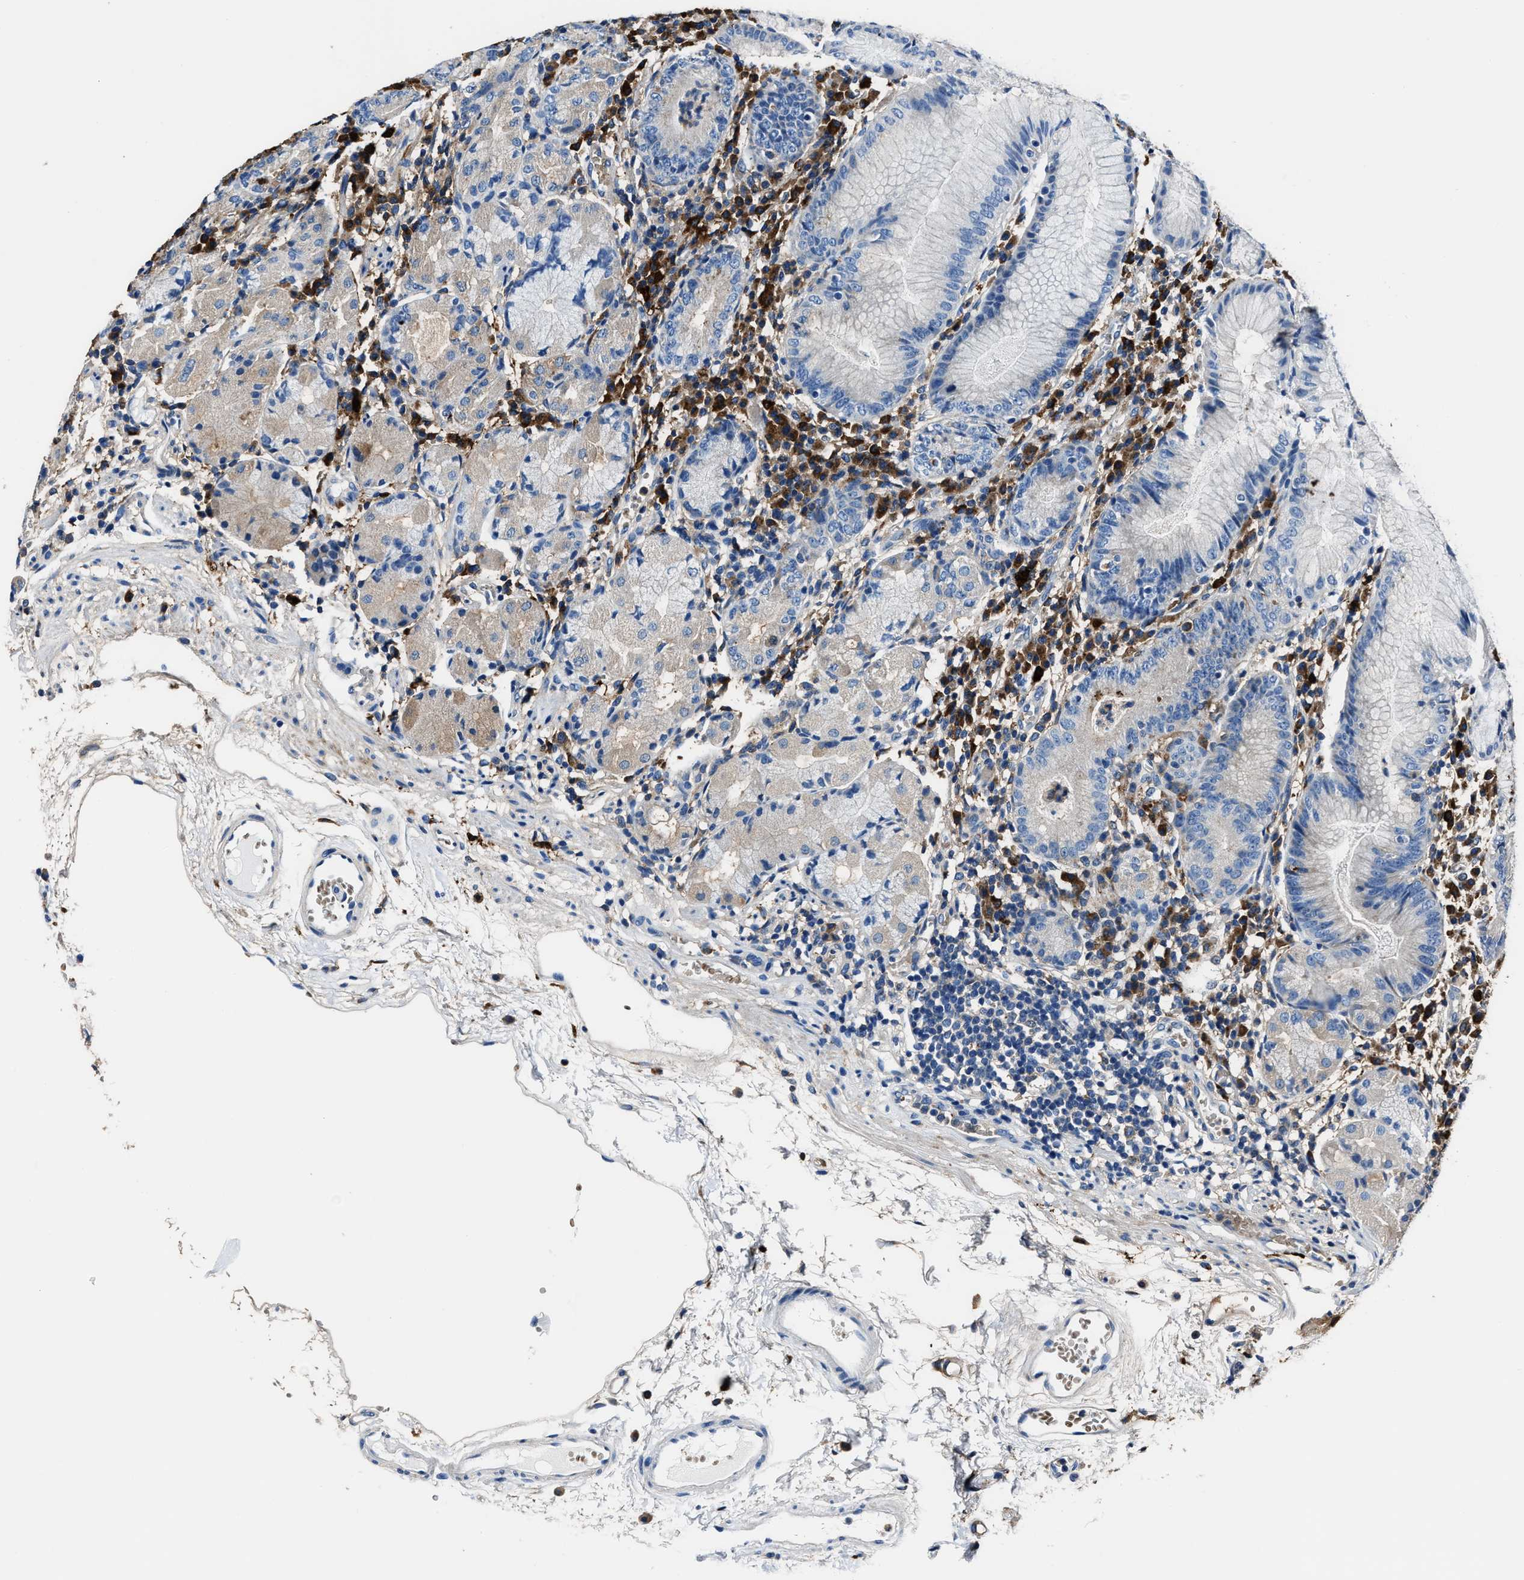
{"staining": {"intensity": "moderate", "quantity": "<25%", "location": "cytoplasmic/membranous"}, "tissue": "stomach", "cell_type": "Glandular cells", "image_type": "normal", "snomed": [{"axis": "morphology", "description": "Normal tissue, NOS"}, {"axis": "topography", "description": "Stomach"}, {"axis": "topography", "description": "Stomach, lower"}], "caption": "A low amount of moderate cytoplasmic/membranous expression is appreciated in approximately <25% of glandular cells in benign stomach. The staining was performed using DAB (3,3'-diaminobenzidine), with brown indicating positive protein expression. Nuclei are stained blue with hematoxylin.", "gene": "FTL", "patient": {"sex": "female", "age": 75}}